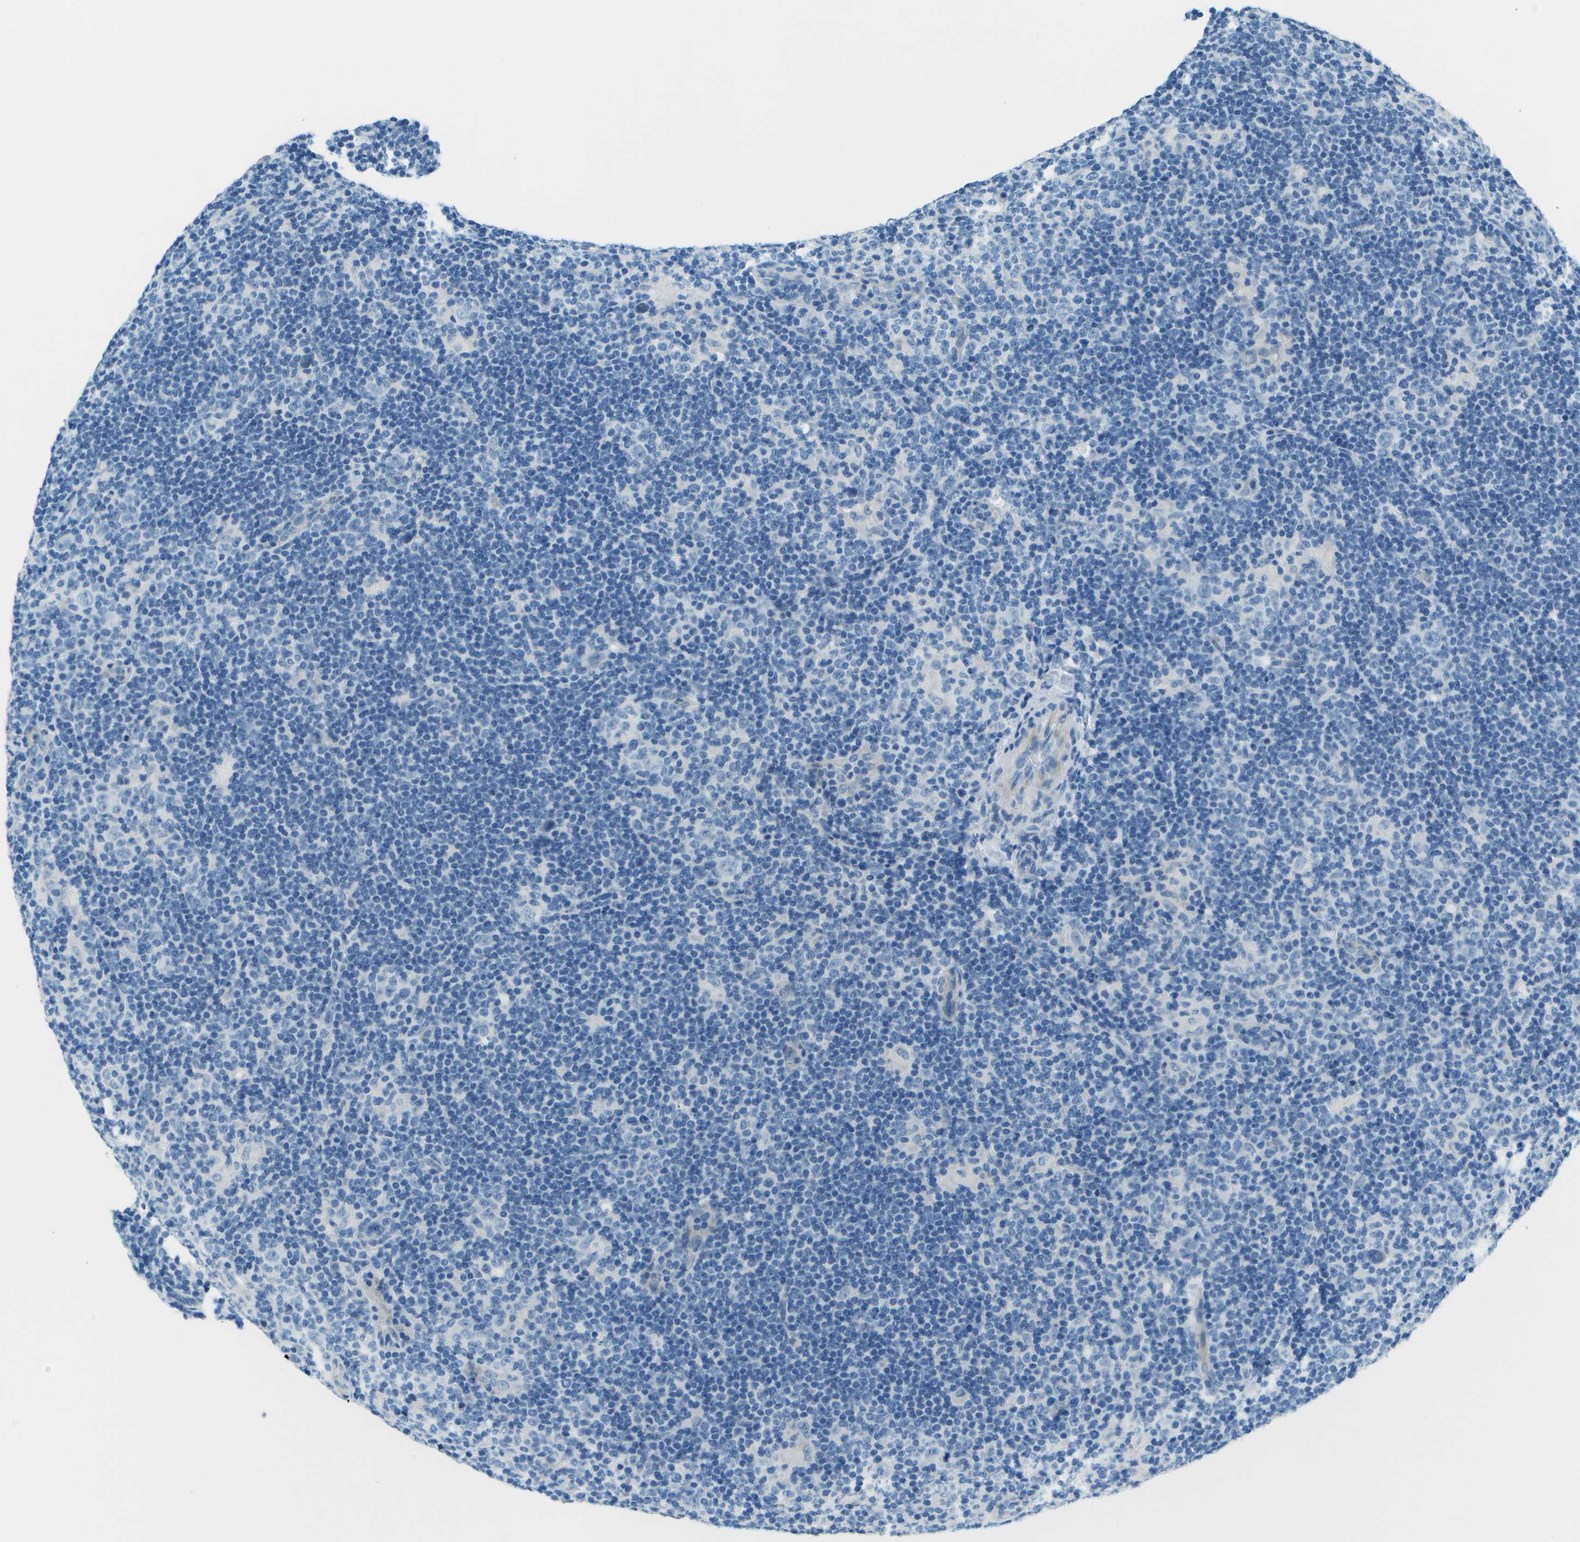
{"staining": {"intensity": "negative", "quantity": "none", "location": "none"}, "tissue": "lymphoma", "cell_type": "Tumor cells", "image_type": "cancer", "snomed": [{"axis": "morphology", "description": "Hodgkin's disease, NOS"}, {"axis": "topography", "description": "Lymph node"}], "caption": "Tumor cells are negative for brown protein staining in Hodgkin's disease.", "gene": "SLC16A10", "patient": {"sex": "female", "age": 57}}